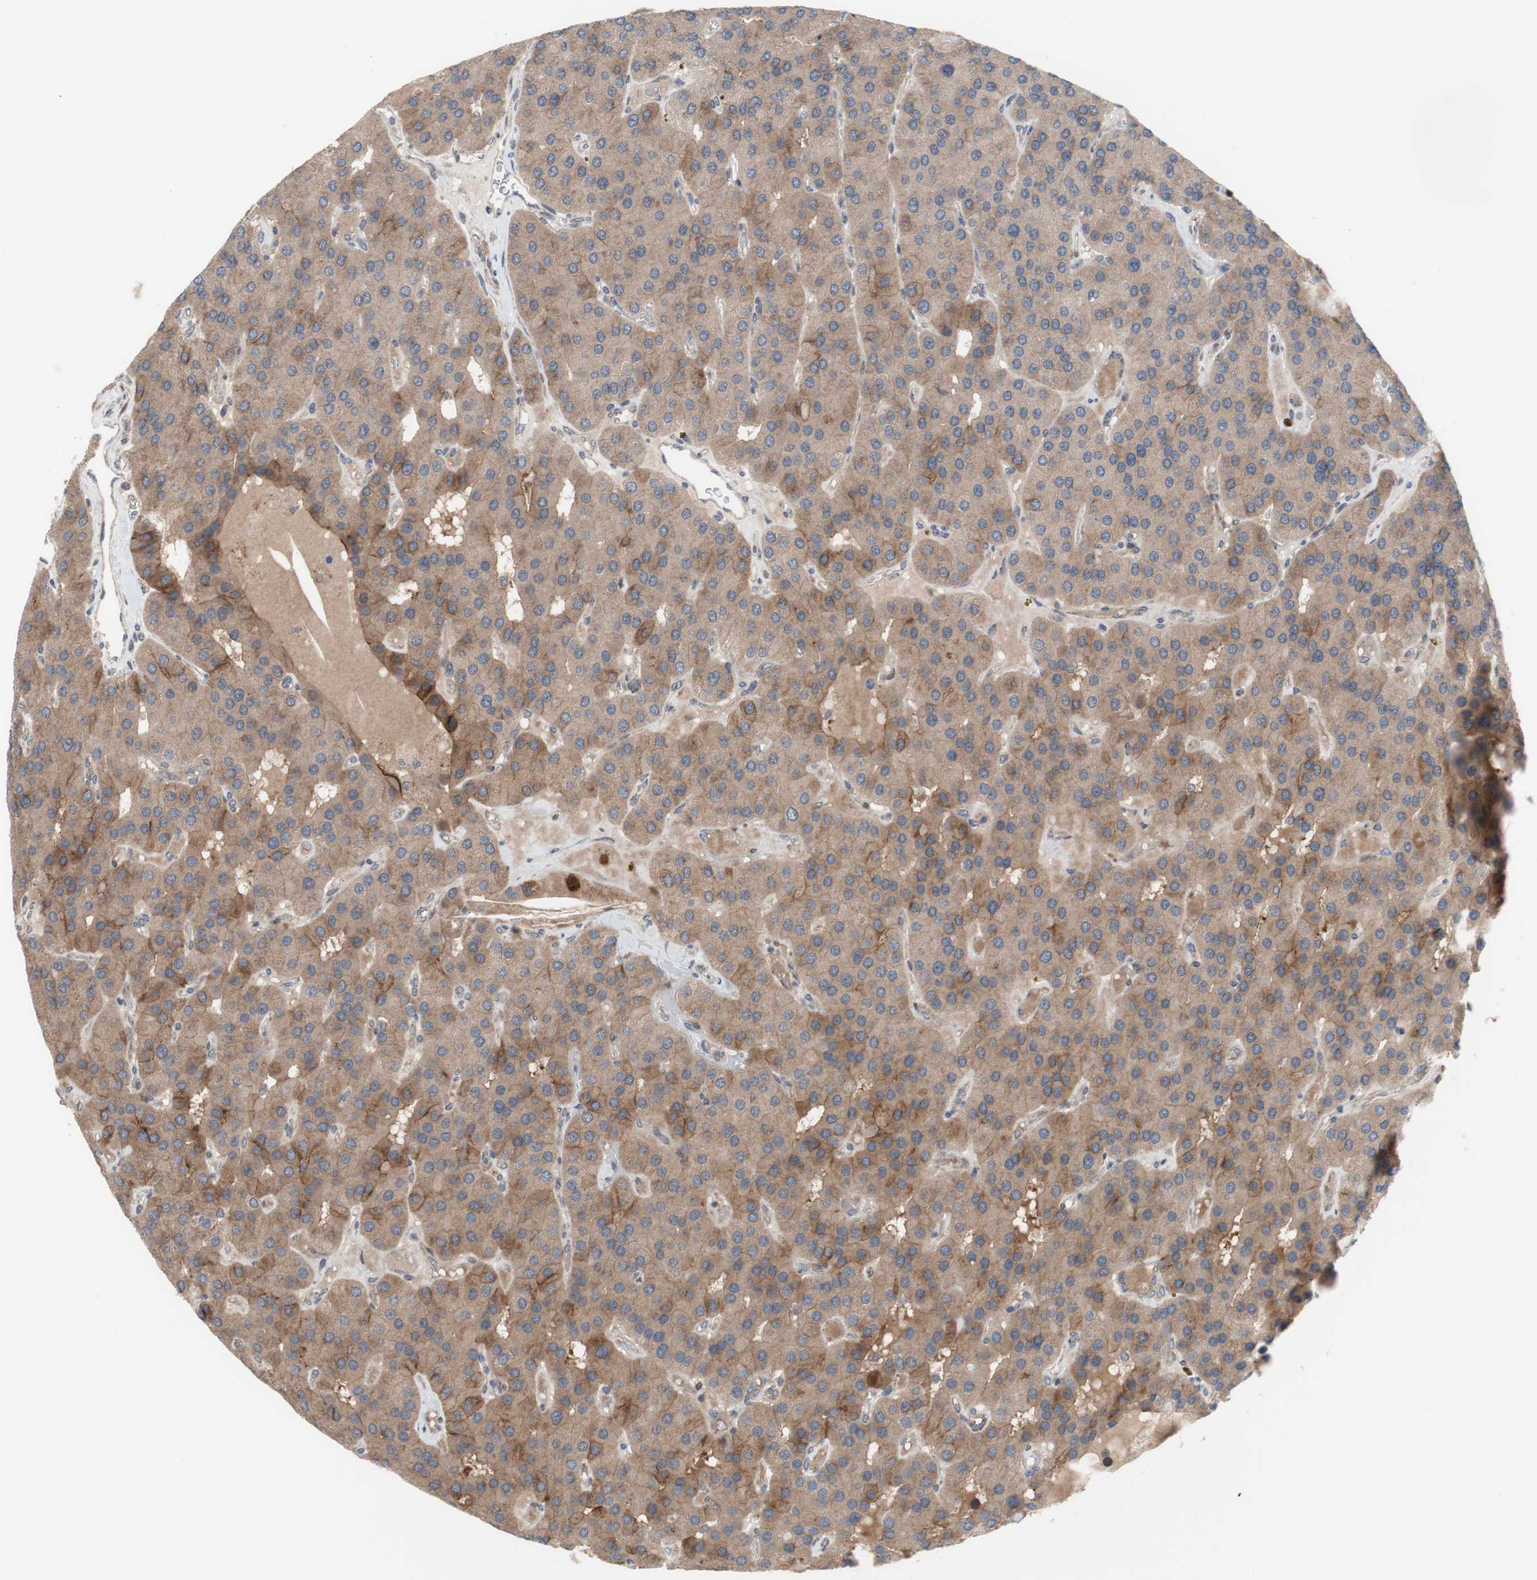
{"staining": {"intensity": "moderate", "quantity": ">75%", "location": "cytoplasmic/membranous,nuclear"}, "tissue": "parathyroid gland", "cell_type": "Glandular cells", "image_type": "normal", "snomed": [{"axis": "morphology", "description": "Normal tissue, NOS"}, {"axis": "morphology", "description": "Adenoma, NOS"}, {"axis": "topography", "description": "Parathyroid gland"}], "caption": "Protein staining of benign parathyroid gland displays moderate cytoplasmic/membranous,nuclear positivity in approximately >75% of glandular cells. (IHC, brightfield microscopy, high magnification).", "gene": "OAZ1", "patient": {"sex": "female", "age": 86}}